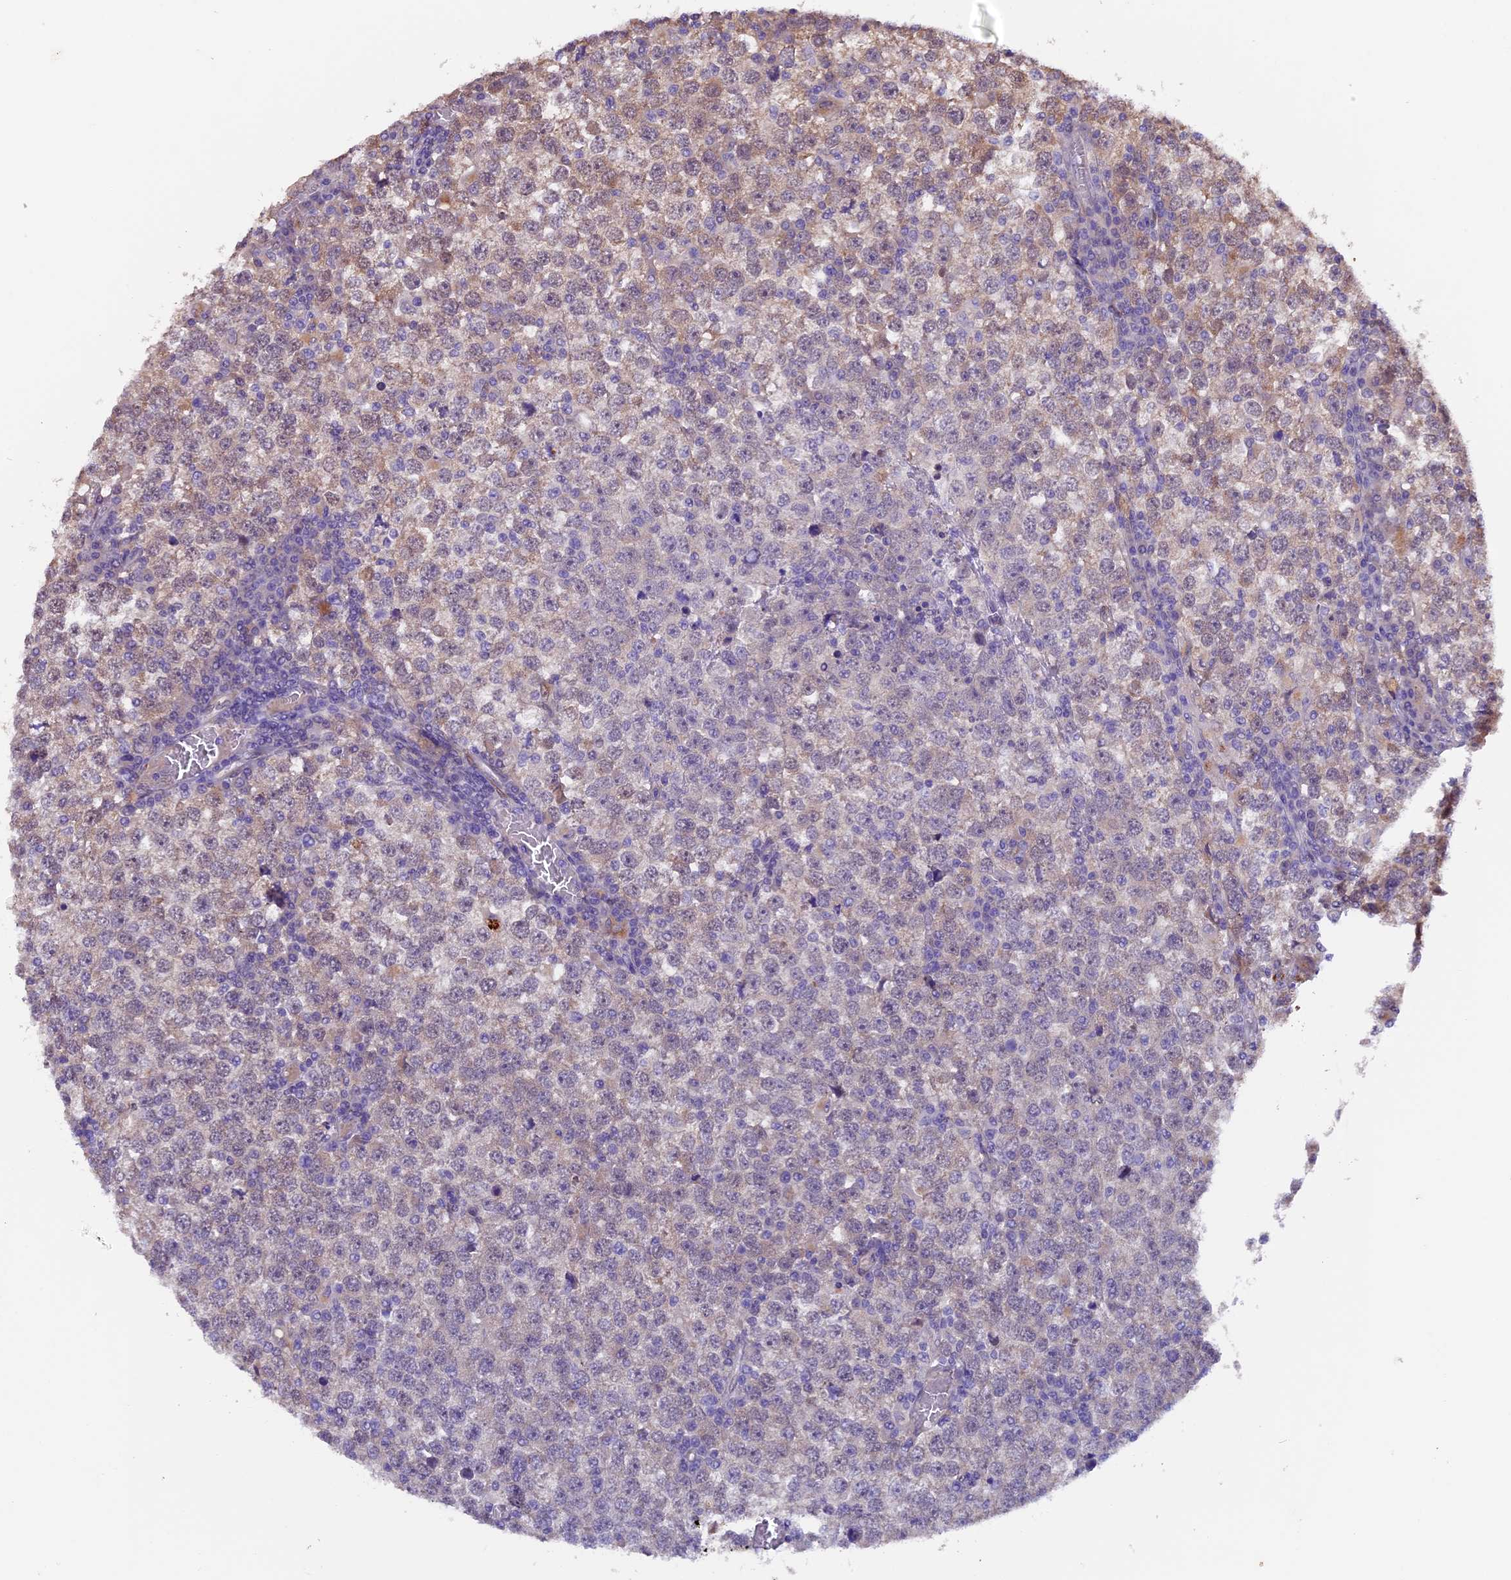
{"staining": {"intensity": "weak", "quantity": "25%-75%", "location": "cytoplasmic/membranous"}, "tissue": "testis cancer", "cell_type": "Tumor cells", "image_type": "cancer", "snomed": [{"axis": "morphology", "description": "Seminoma, NOS"}, {"axis": "topography", "description": "Testis"}], "caption": "Immunohistochemical staining of seminoma (testis) reveals low levels of weak cytoplasmic/membranous protein expression in approximately 25%-75% of tumor cells. (DAB (3,3'-diaminobenzidine) IHC with brightfield microscopy, high magnification).", "gene": "NCK2", "patient": {"sex": "male", "age": 65}}